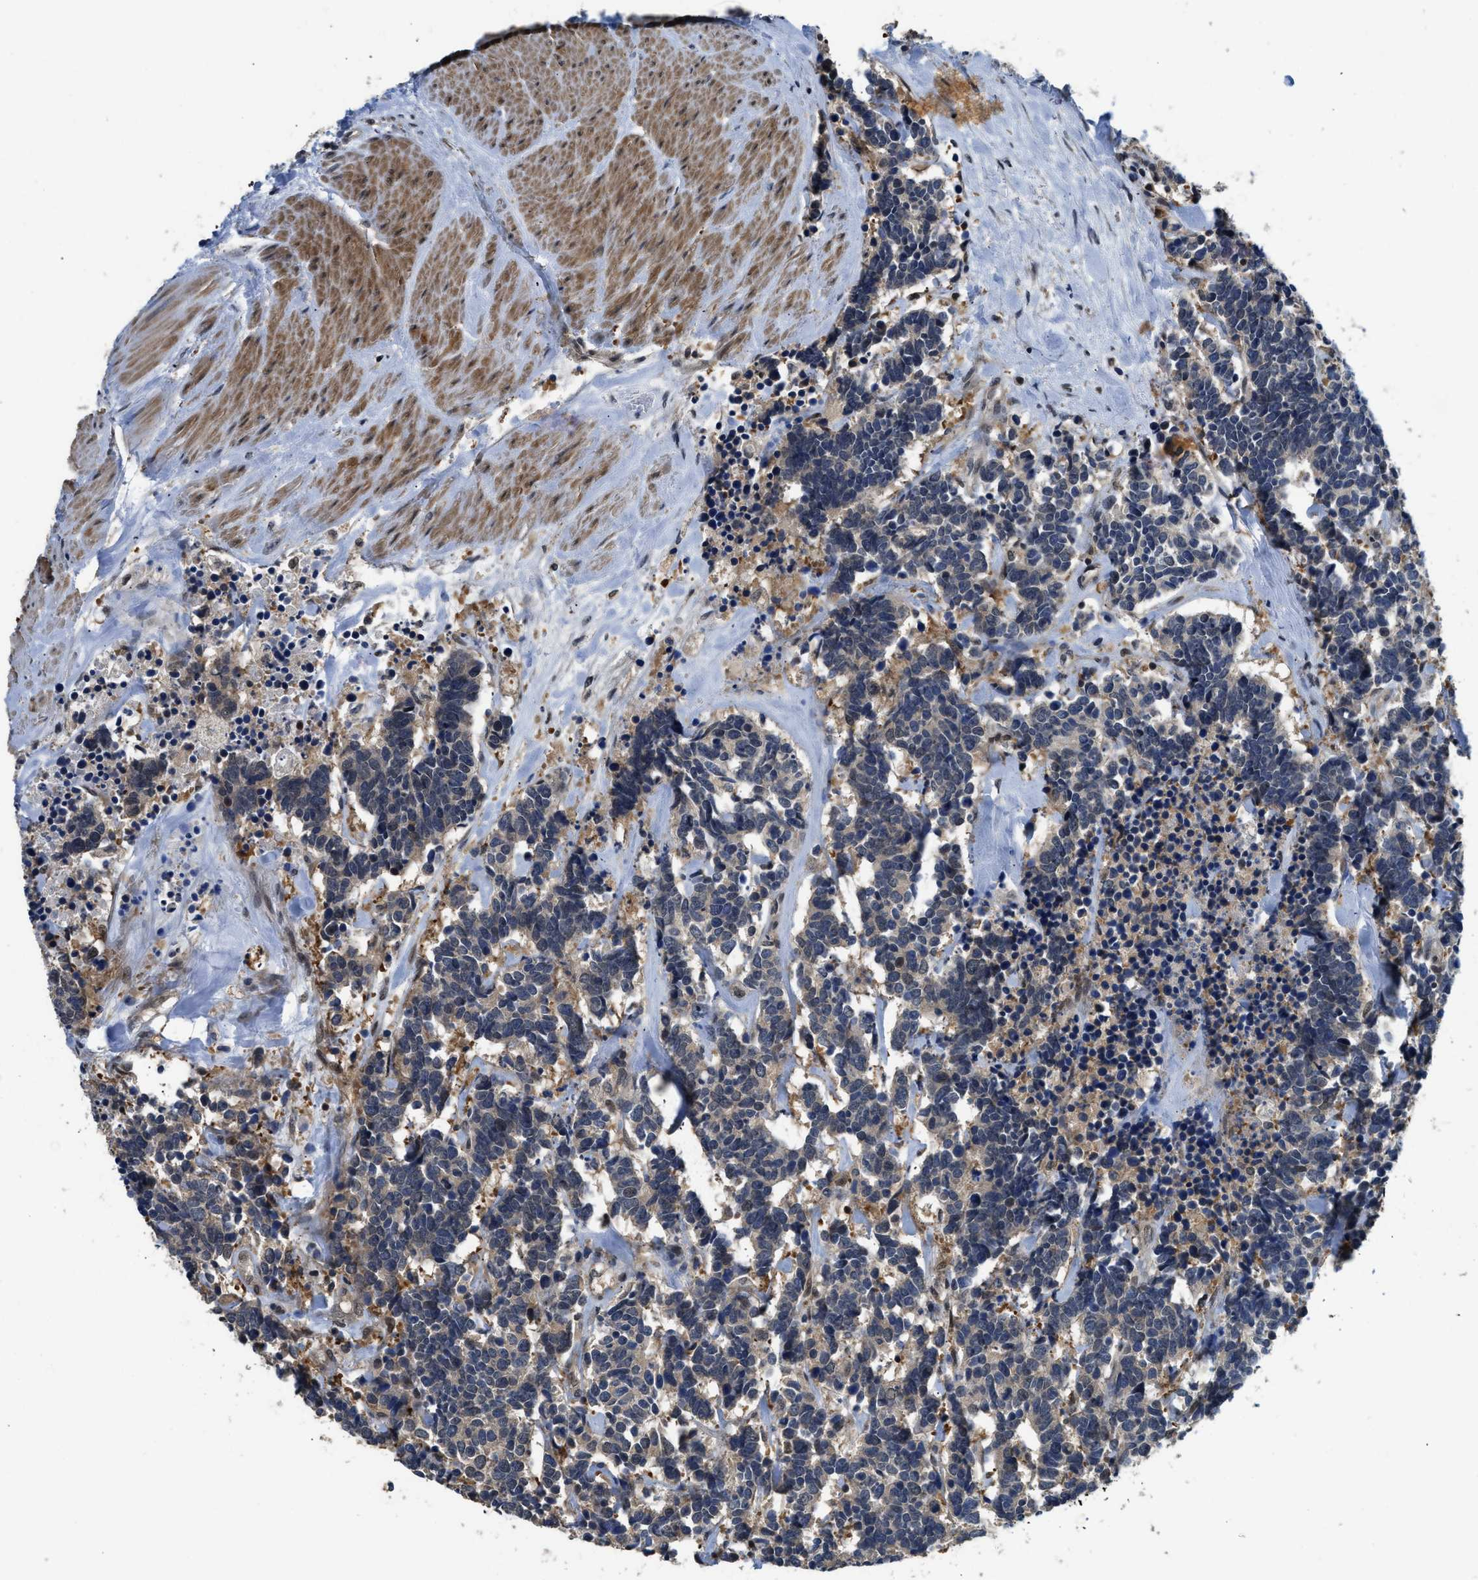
{"staining": {"intensity": "weak", "quantity": "25%-75%", "location": "cytoplasmic/membranous"}, "tissue": "carcinoid", "cell_type": "Tumor cells", "image_type": "cancer", "snomed": [{"axis": "morphology", "description": "Carcinoma, NOS"}, {"axis": "morphology", "description": "Carcinoid, malignant, NOS"}, {"axis": "topography", "description": "Urinary bladder"}], "caption": "Weak cytoplasmic/membranous positivity for a protein is present in about 25%-75% of tumor cells of carcinoid using immunohistochemistry.", "gene": "TES", "patient": {"sex": "male", "age": 57}}